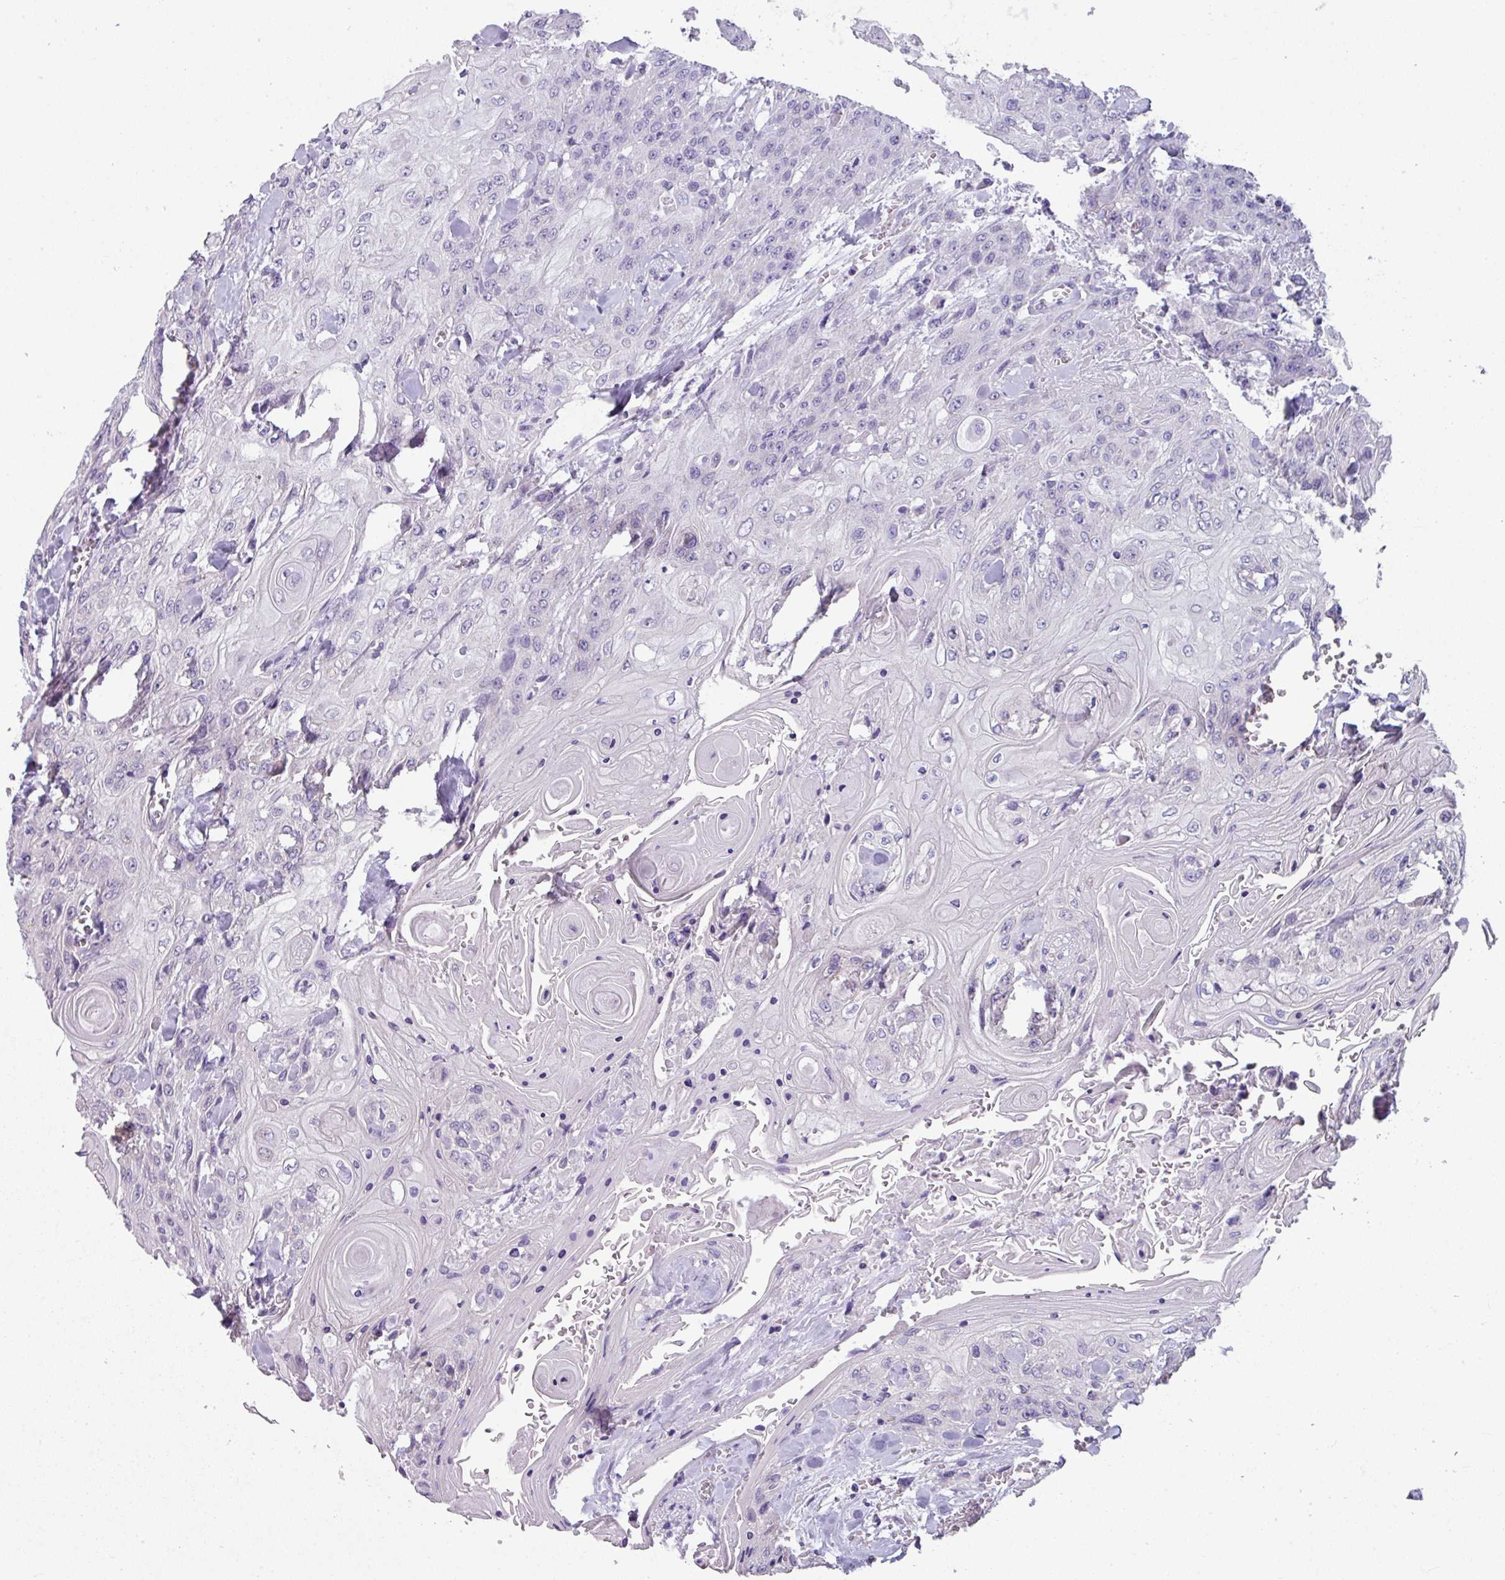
{"staining": {"intensity": "negative", "quantity": "none", "location": "none"}, "tissue": "head and neck cancer", "cell_type": "Tumor cells", "image_type": "cancer", "snomed": [{"axis": "morphology", "description": "Squamous cell carcinoma, NOS"}, {"axis": "topography", "description": "Head-Neck"}], "caption": "Head and neck squamous cell carcinoma was stained to show a protein in brown. There is no significant positivity in tumor cells.", "gene": "PALS2", "patient": {"sex": "female", "age": 43}}